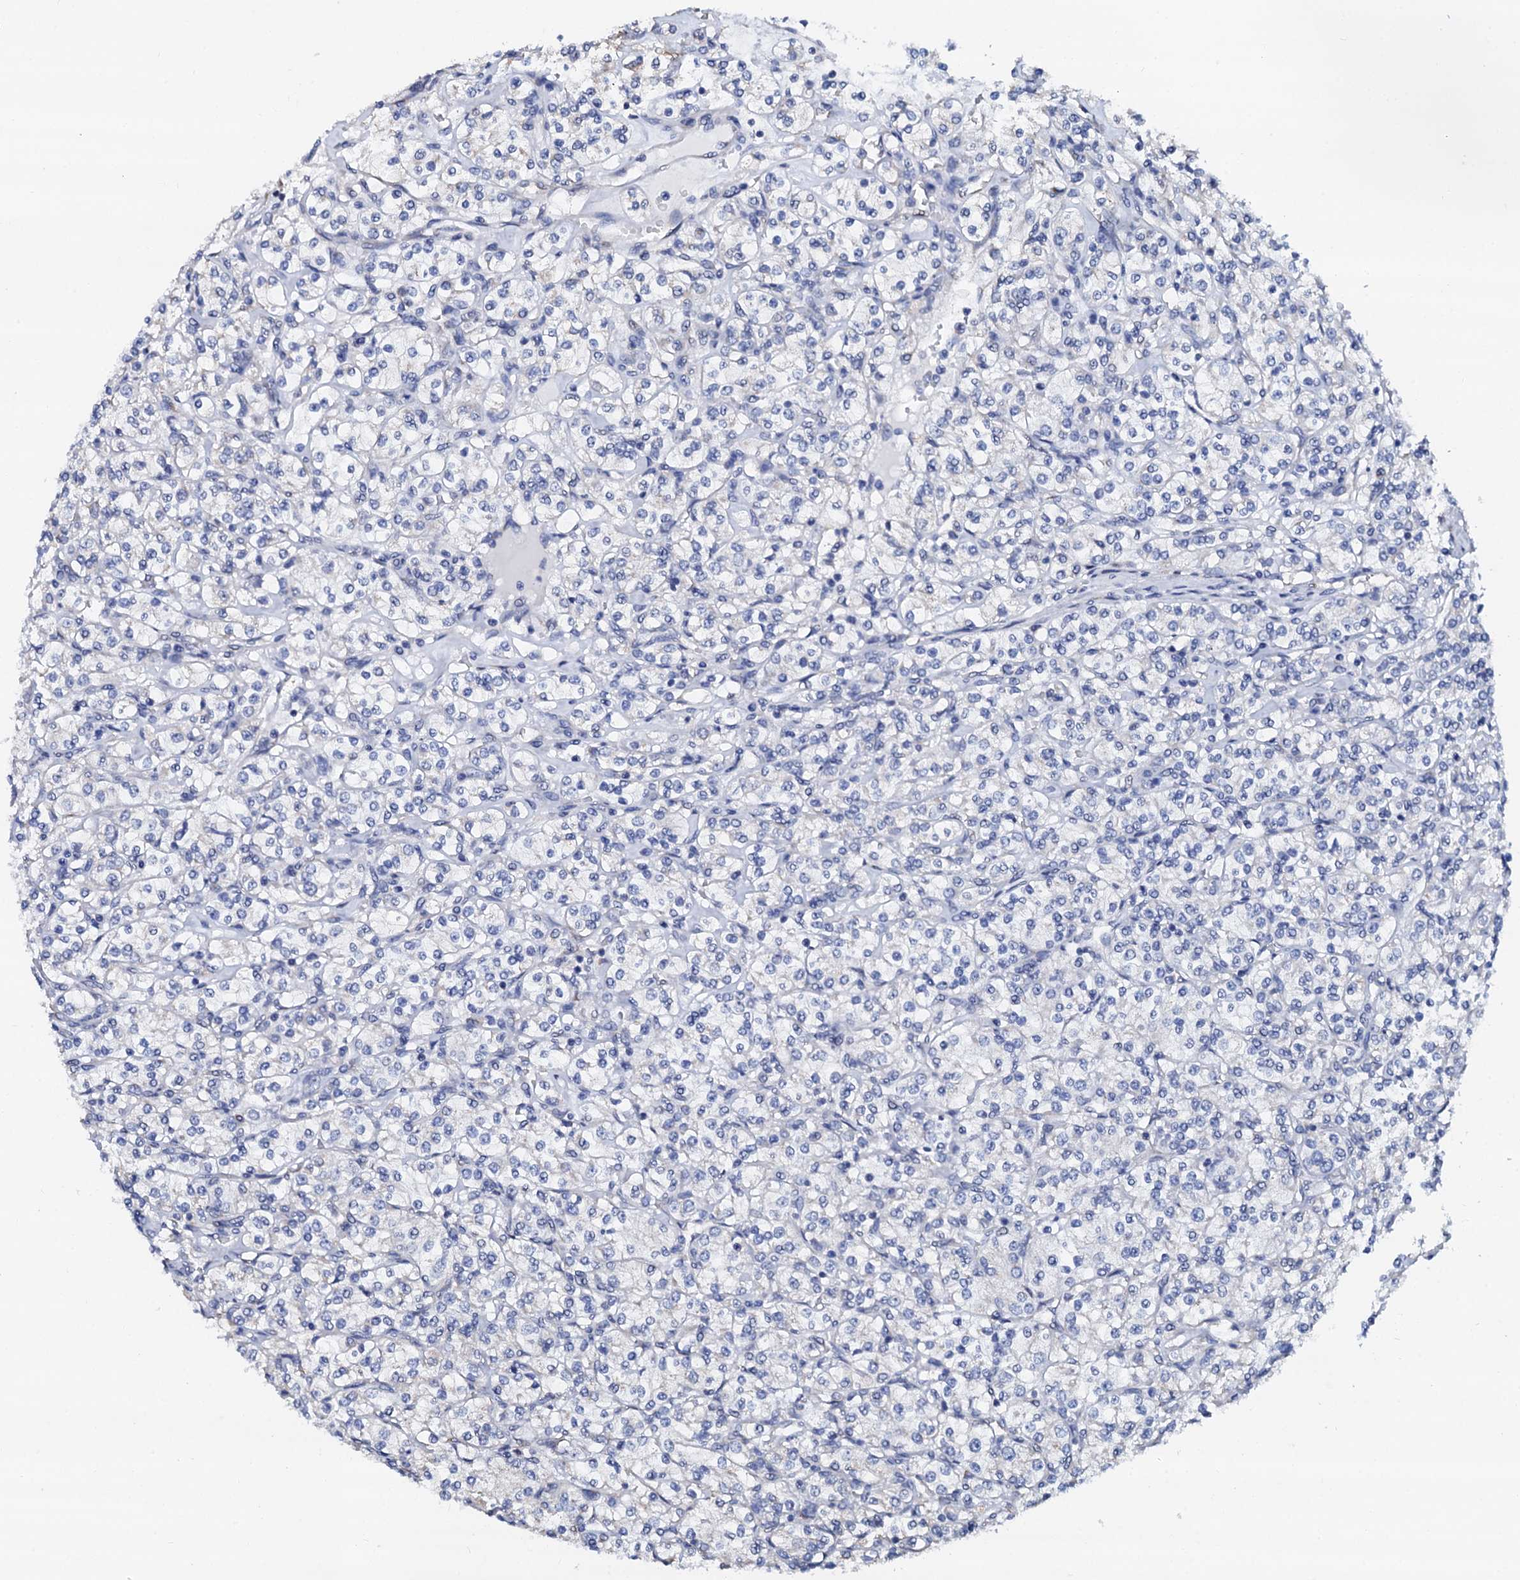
{"staining": {"intensity": "negative", "quantity": "none", "location": "none"}, "tissue": "renal cancer", "cell_type": "Tumor cells", "image_type": "cancer", "snomed": [{"axis": "morphology", "description": "Adenocarcinoma, NOS"}, {"axis": "topography", "description": "Kidney"}], "caption": "Immunohistochemistry (IHC) of human adenocarcinoma (renal) shows no expression in tumor cells.", "gene": "AKAP3", "patient": {"sex": "male", "age": 77}}